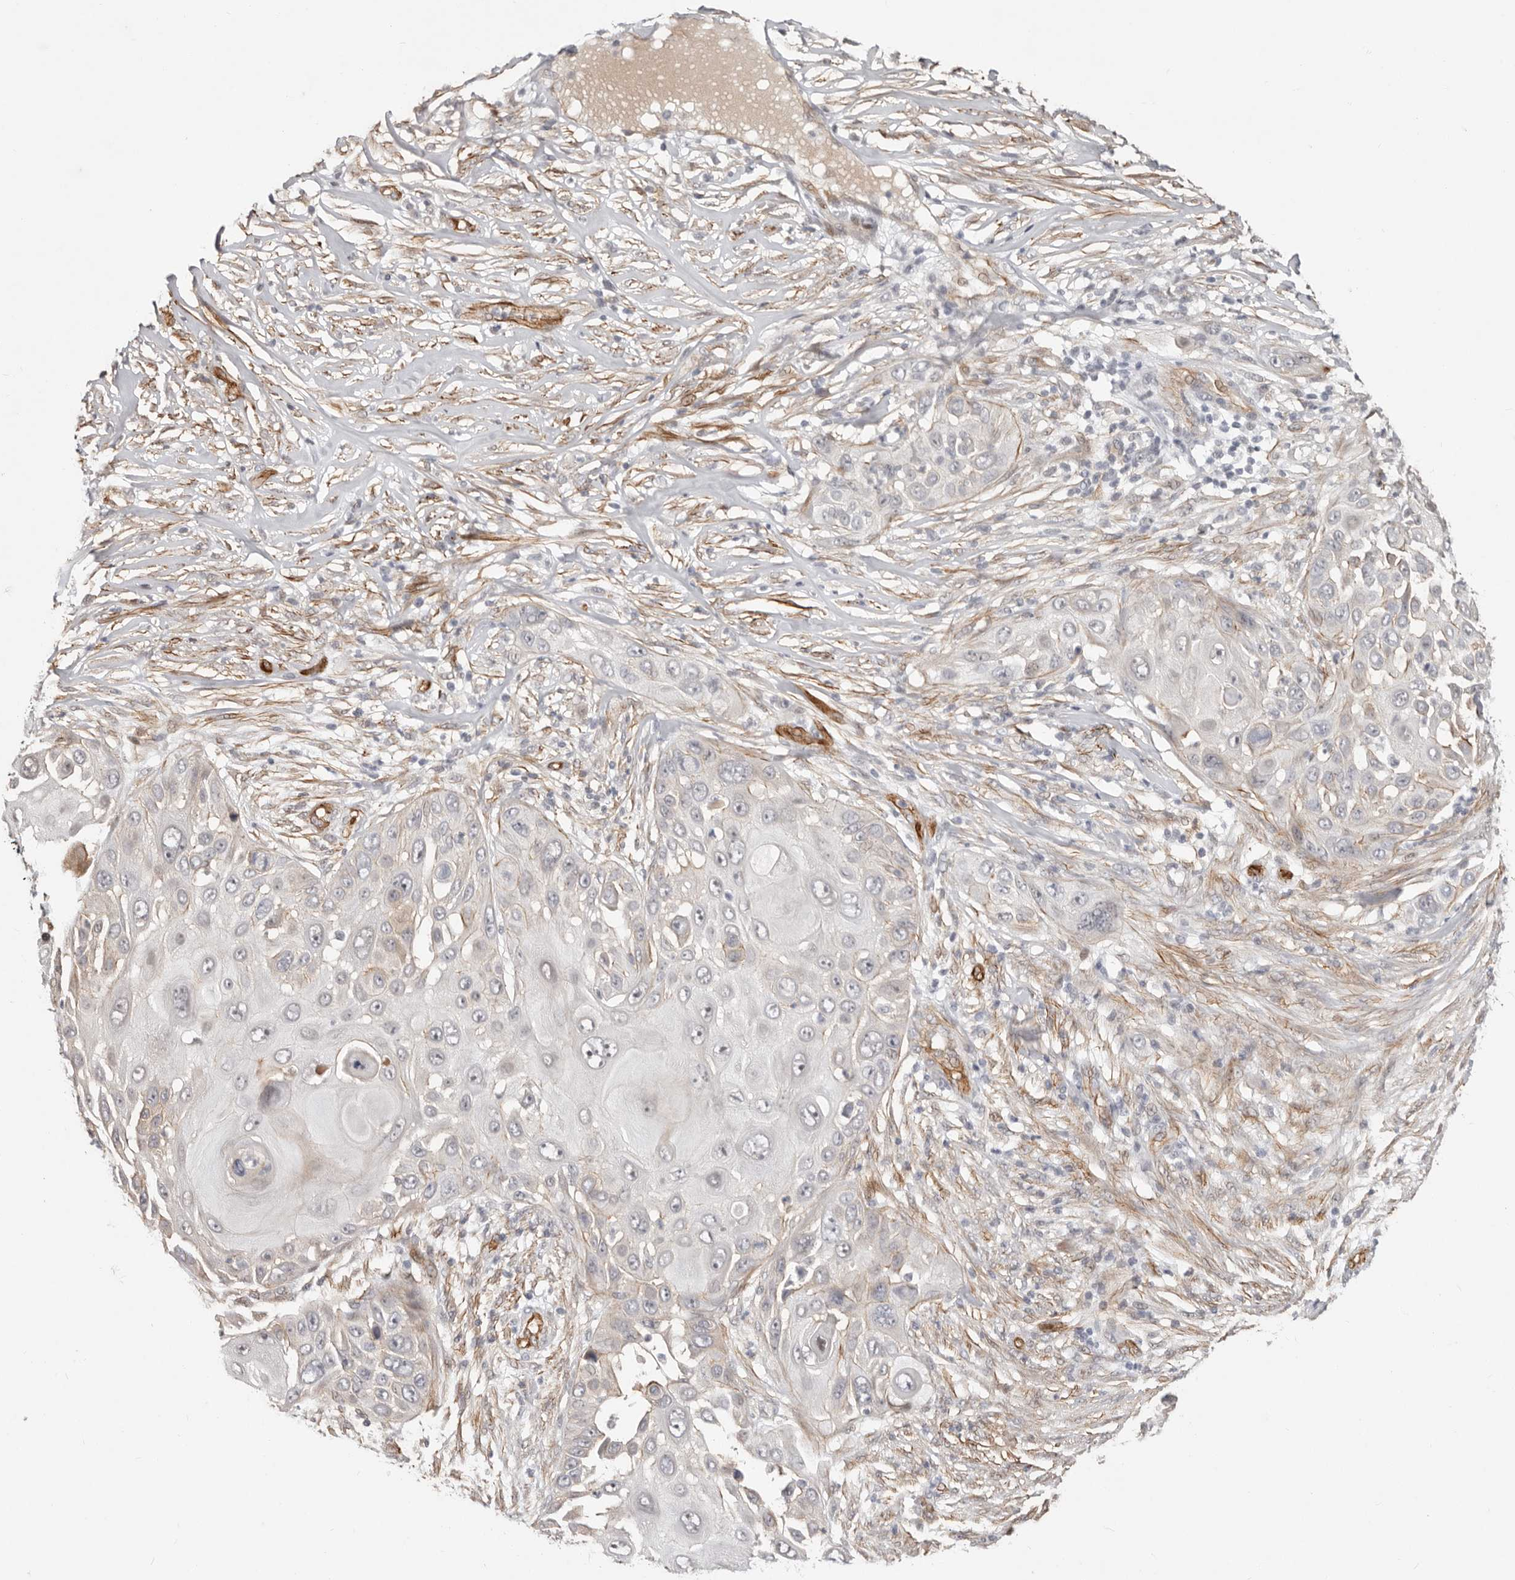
{"staining": {"intensity": "negative", "quantity": "none", "location": "none"}, "tissue": "skin cancer", "cell_type": "Tumor cells", "image_type": "cancer", "snomed": [{"axis": "morphology", "description": "Squamous cell carcinoma, NOS"}, {"axis": "topography", "description": "Skin"}], "caption": "This is a image of immunohistochemistry (IHC) staining of skin cancer, which shows no positivity in tumor cells.", "gene": "SZT2", "patient": {"sex": "female", "age": 44}}